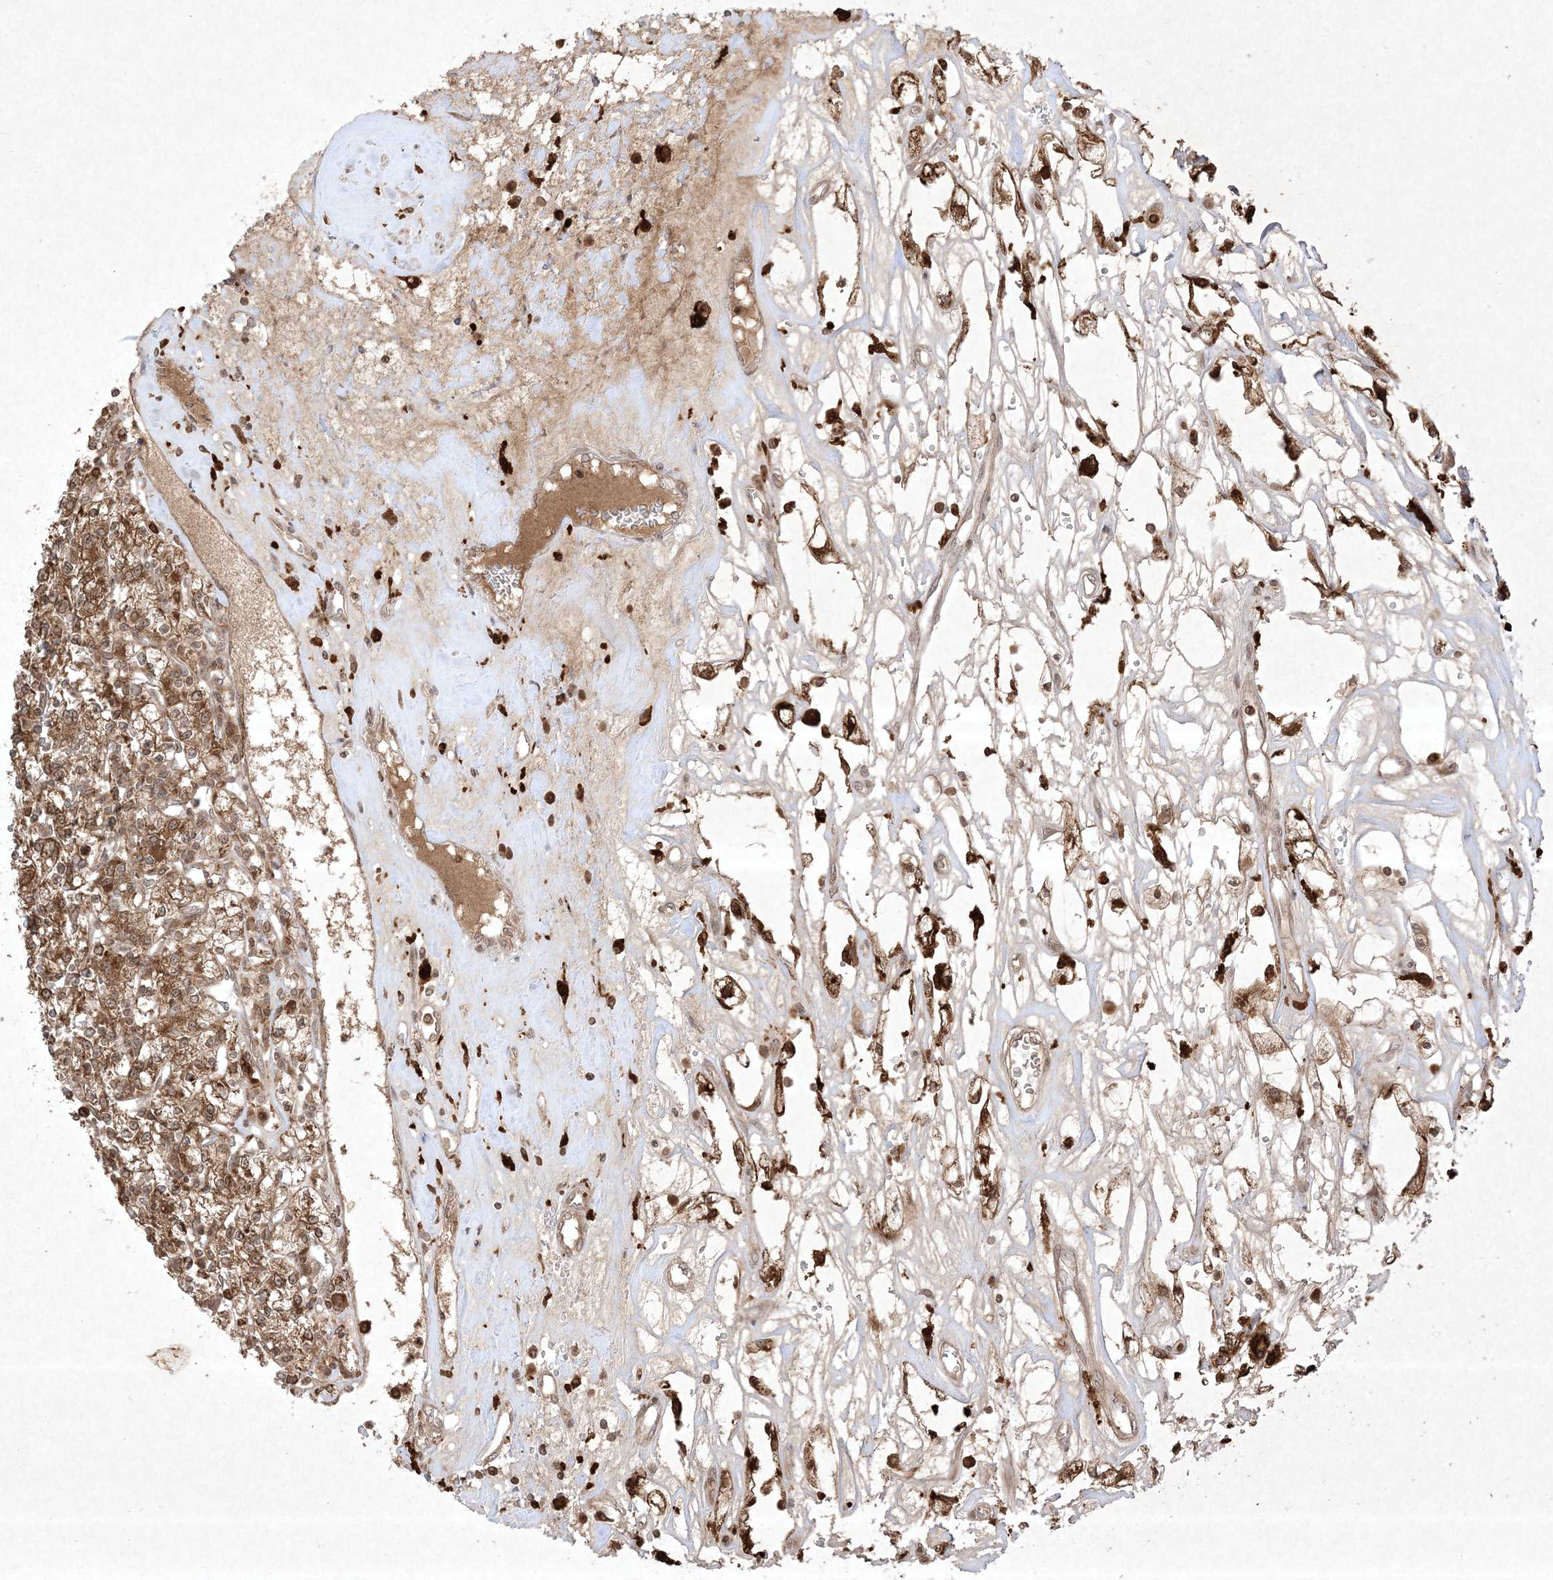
{"staining": {"intensity": "moderate", "quantity": ">75%", "location": "cytoplasmic/membranous"}, "tissue": "renal cancer", "cell_type": "Tumor cells", "image_type": "cancer", "snomed": [{"axis": "morphology", "description": "Adenocarcinoma, NOS"}, {"axis": "topography", "description": "Kidney"}], "caption": "Immunohistochemistry (DAB (3,3'-diaminobenzidine)) staining of renal adenocarcinoma shows moderate cytoplasmic/membranous protein expression in approximately >75% of tumor cells.", "gene": "PTK6", "patient": {"sex": "female", "age": 59}}